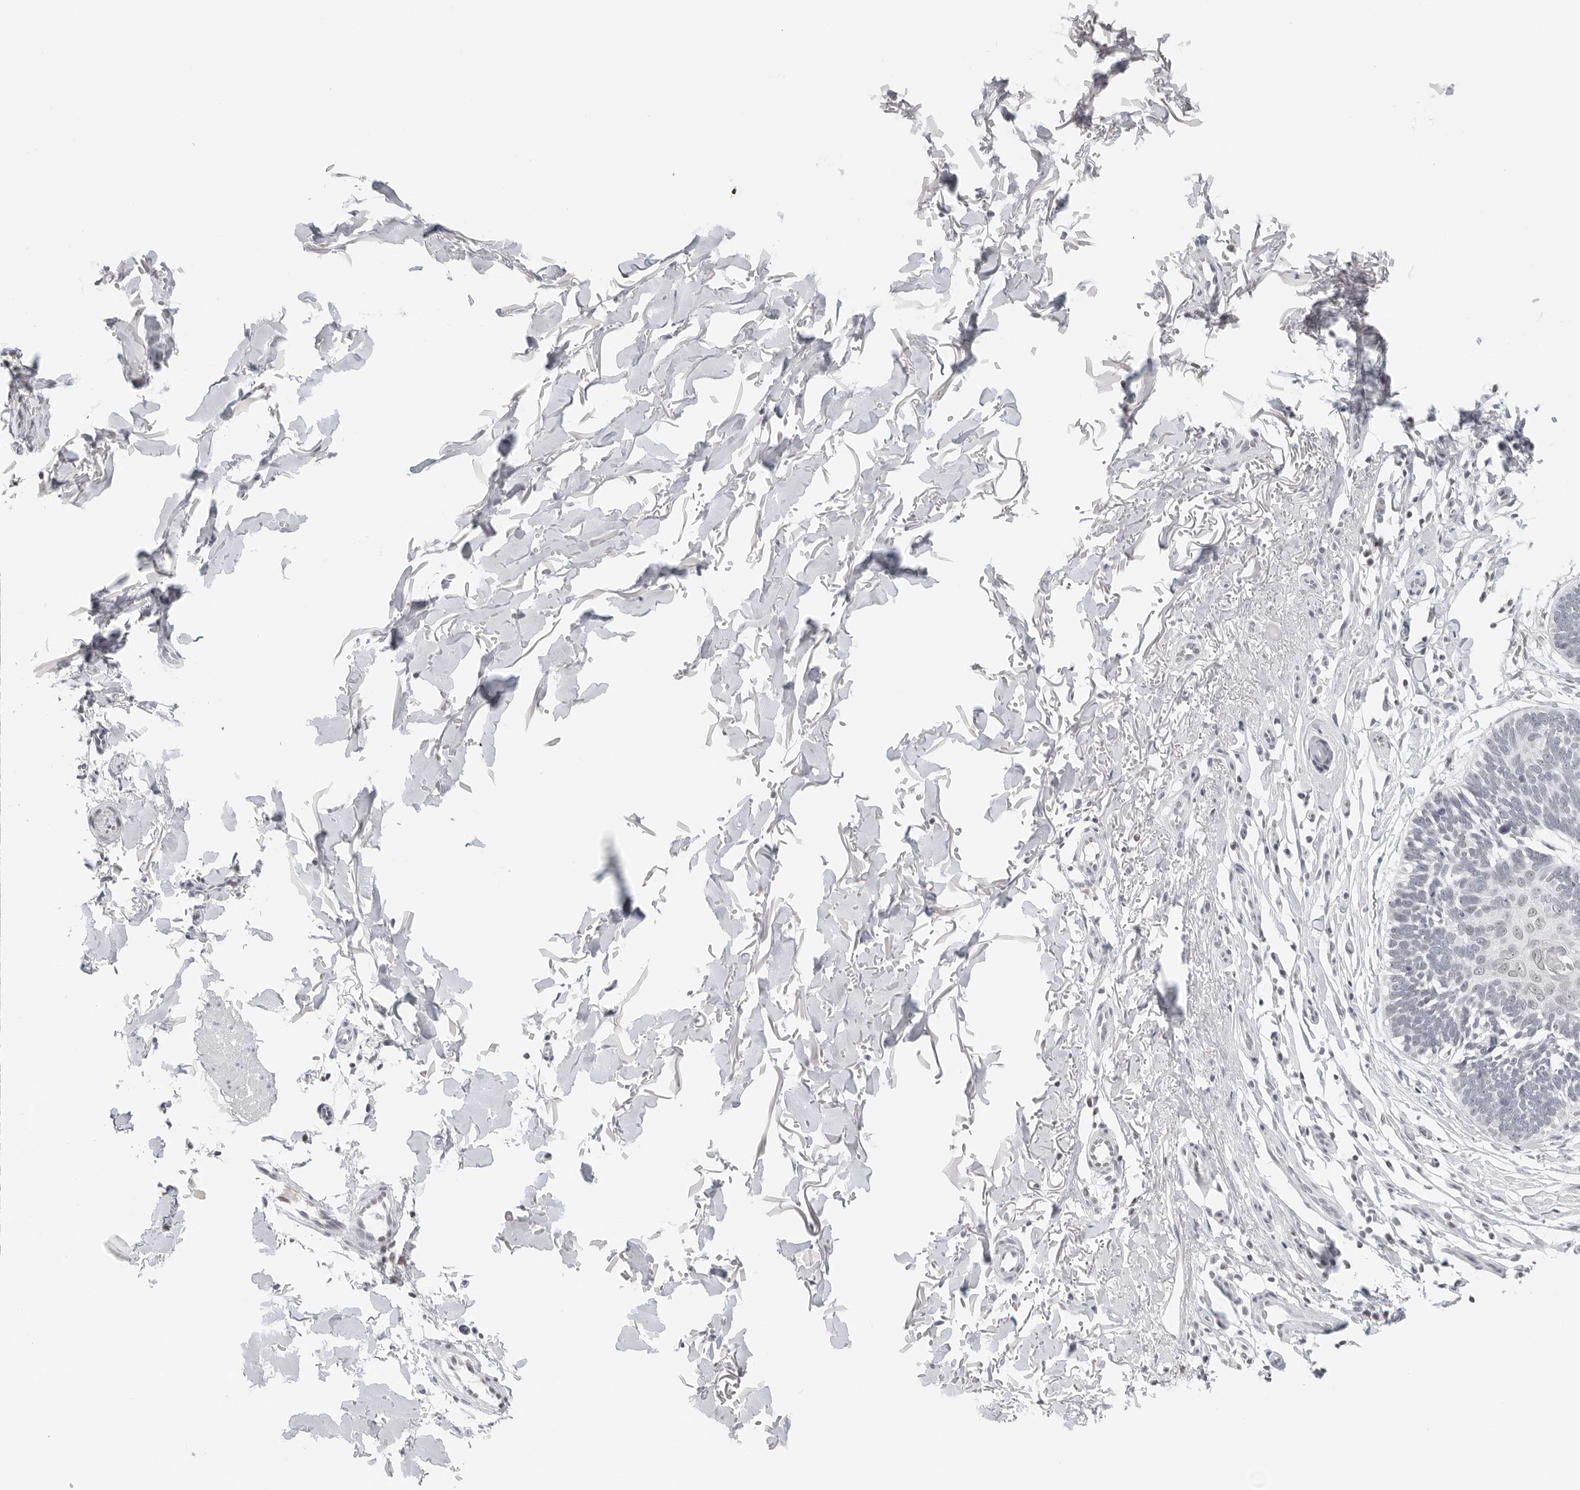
{"staining": {"intensity": "negative", "quantity": "none", "location": "none"}, "tissue": "skin cancer", "cell_type": "Tumor cells", "image_type": "cancer", "snomed": [{"axis": "morphology", "description": "Normal tissue, NOS"}, {"axis": "morphology", "description": "Basal cell carcinoma"}, {"axis": "topography", "description": "Skin"}], "caption": "High magnification brightfield microscopy of skin cancer stained with DAB (3,3'-diaminobenzidine) (brown) and counterstained with hematoxylin (blue): tumor cells show no significant expression.", "gene": "FLG2", "patient": {"sex": "male", "age": 77}}